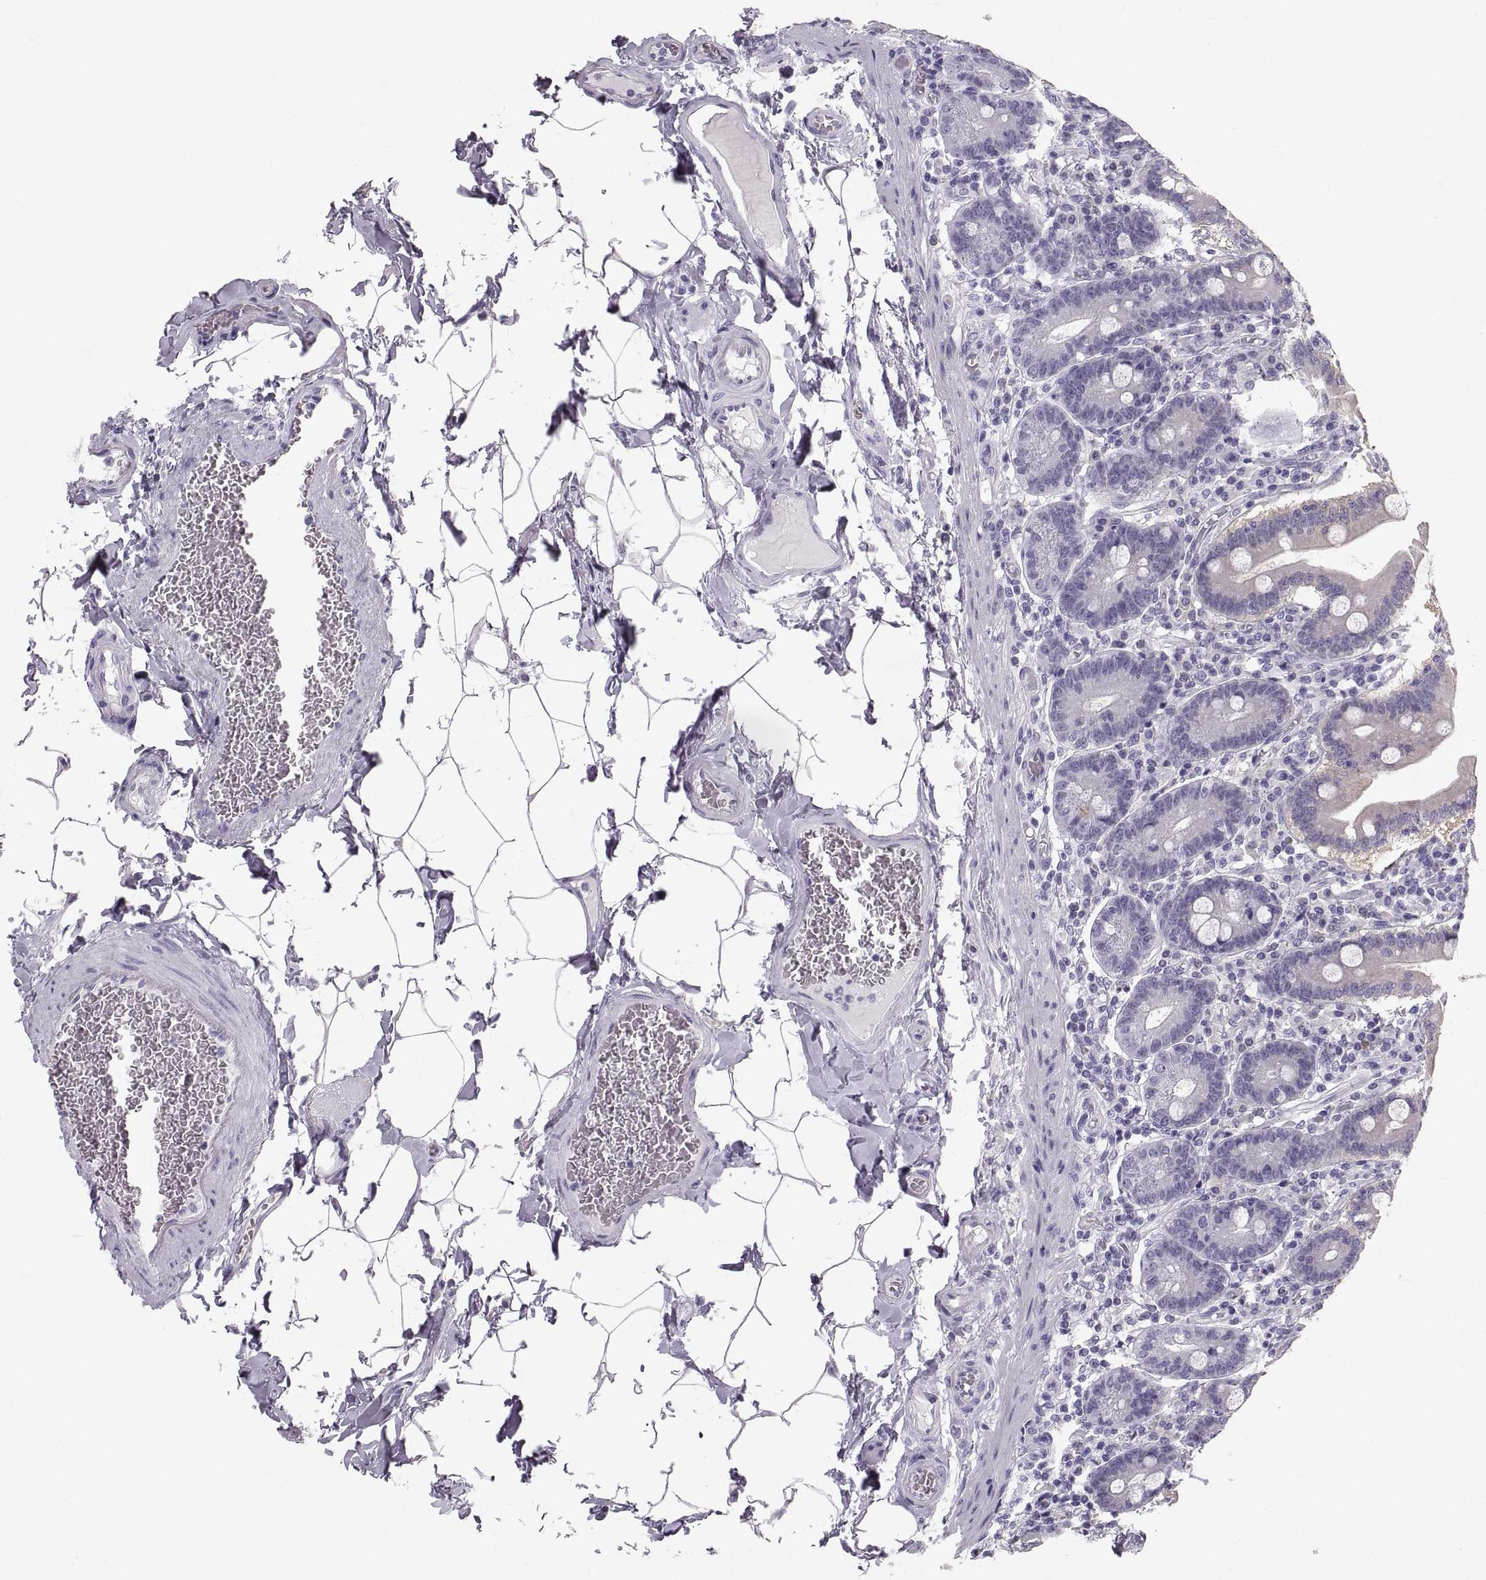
{"staining": {"intensity": "negative", "quantity": "none", "location": "none"}, "tissue": "small intestine", "cell_type": "Glandular cells", "image_type": "normal", "snomed": [{"axis": "morphology", "description": "Normal tissue, NOS"}, {"axis": "topography", "description": "Small intestine"}], "caption": "Immunohistochemistry (IHC) photomicrograph of normal small intestine: human small intestine stained with DAB shows no significant protein staining in glandular cells.", "gene": "SLC22A6", "patient": {"sex": "male", "age": 37}}